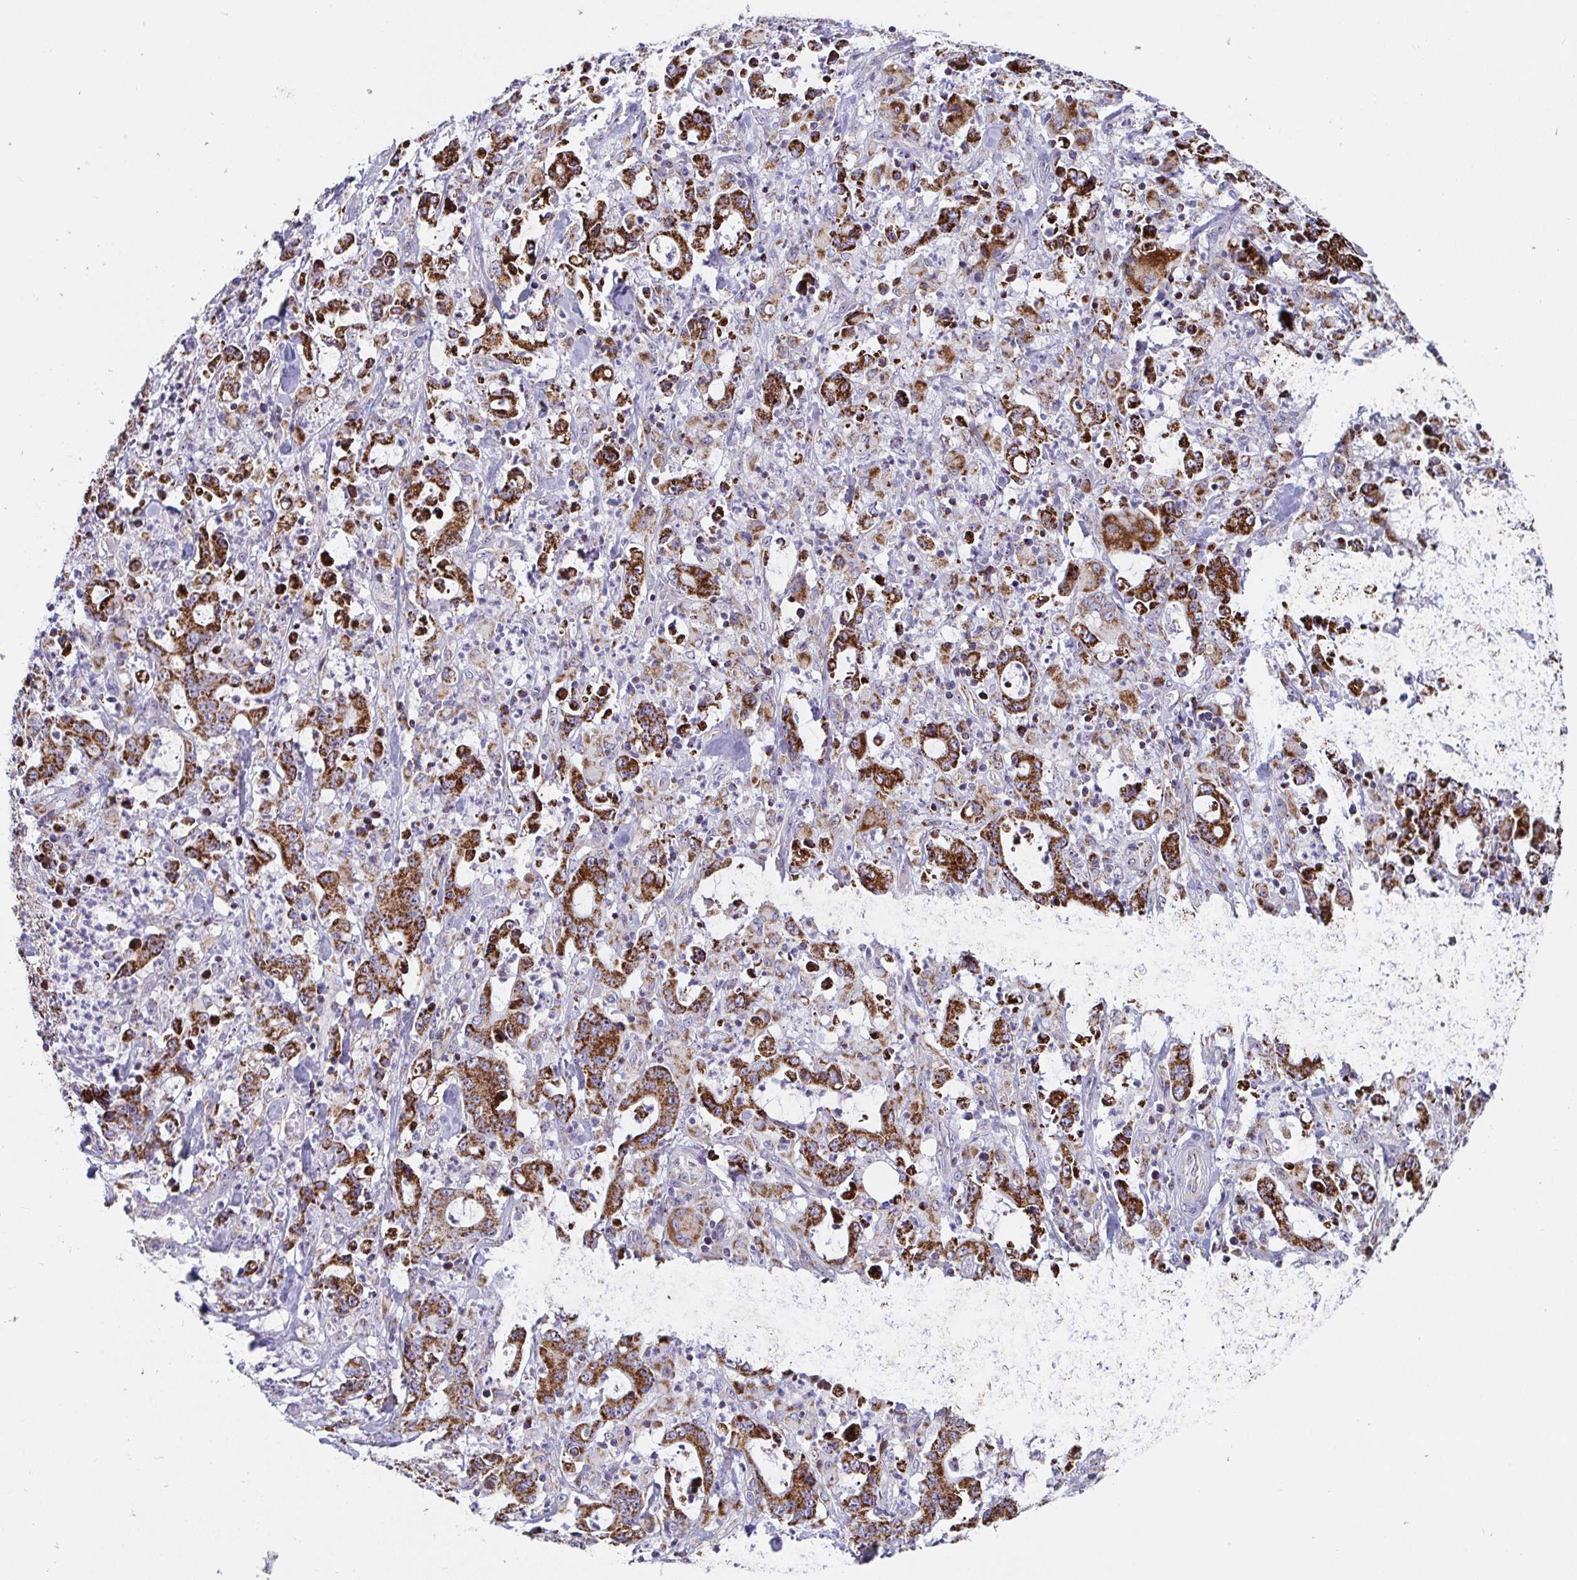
{"staining": {"intensity": "strong", "quantity": ">75%", "location": "cytoplasmic/membranous"}, "tissue": "stomach cancer", "cell_type": "Tumor cells", "image_type": "cancer", "snomed": [{"axis": "morphology", "description": "Adenocarcinoma, NOS"}, {"axis": "topography", "description": "Stomach, upper"}], "caption": "Adenocarcinoma (stomach) was stained to show a protein in brown. There is high levels of strong cytoplasmic/membranous expression in about >75% of tumor cells.", "gene": "ATP5MJ", "patient": {"sex": "male", "age": 68}}